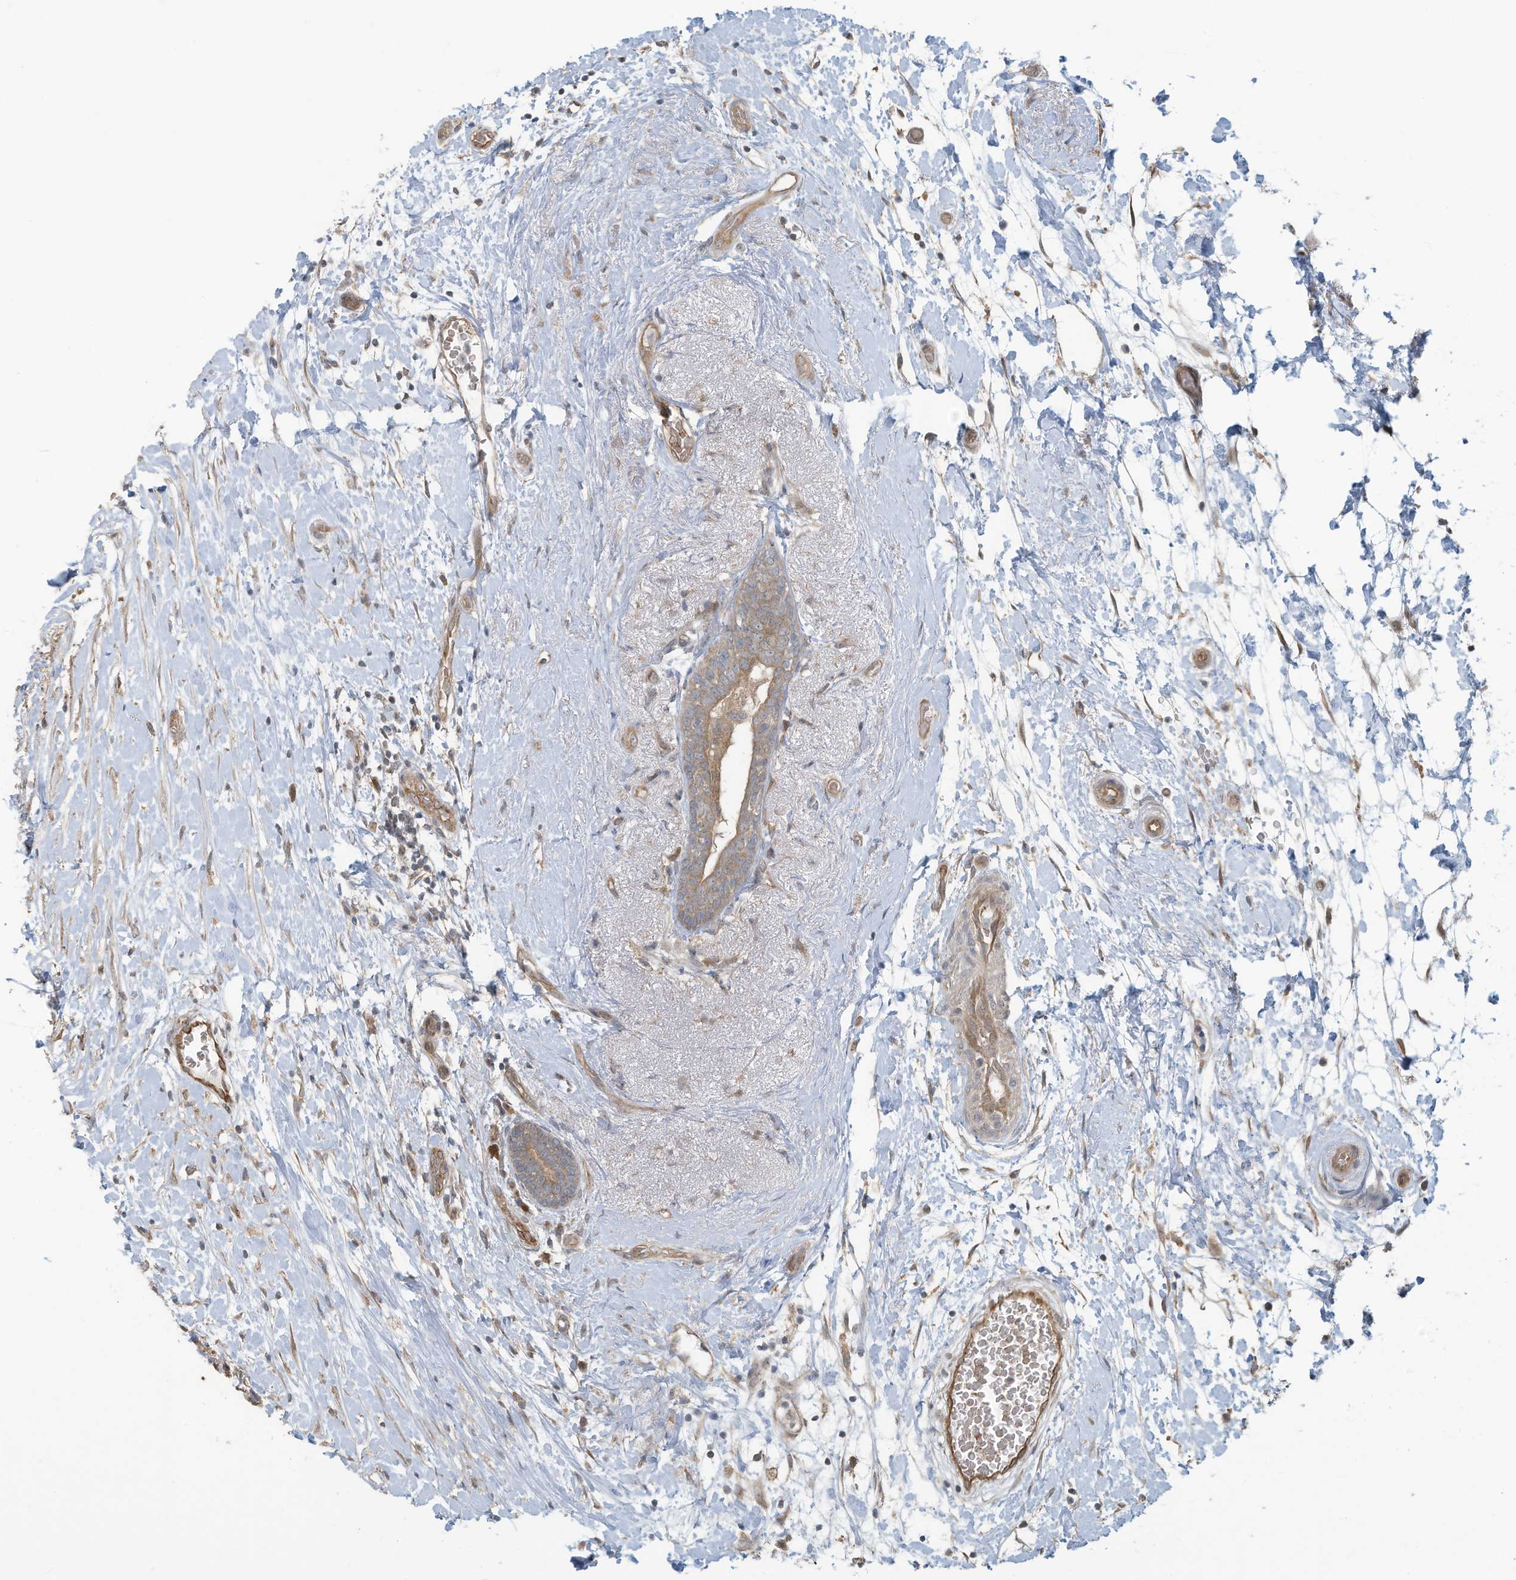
{"staining": {"intensity": "moderate", "quantity": ">75%", "location": "cytoplasmic/membranous"}, "tissue": "breast cancer", "cell_type": "Tumor cells", "image_type": "cancer", "snomed": [{"axis": "morphology", "description": "Duct carcinoma"}, {"axis": "topography", "description": "Breast"}], "caption": "Invasive ductal carcinoma (breast) was stained to show a protein in brown. There is medium levels of moderate cytoplasmic/membranous positivity in about >75% of tumor cells. (DAB (3,3'-diaminobenzidine) = brown stain, brightfield microscopy at high magnification).", "gene": "ERI2", "patient": {"sex": "female", "age": 62}}